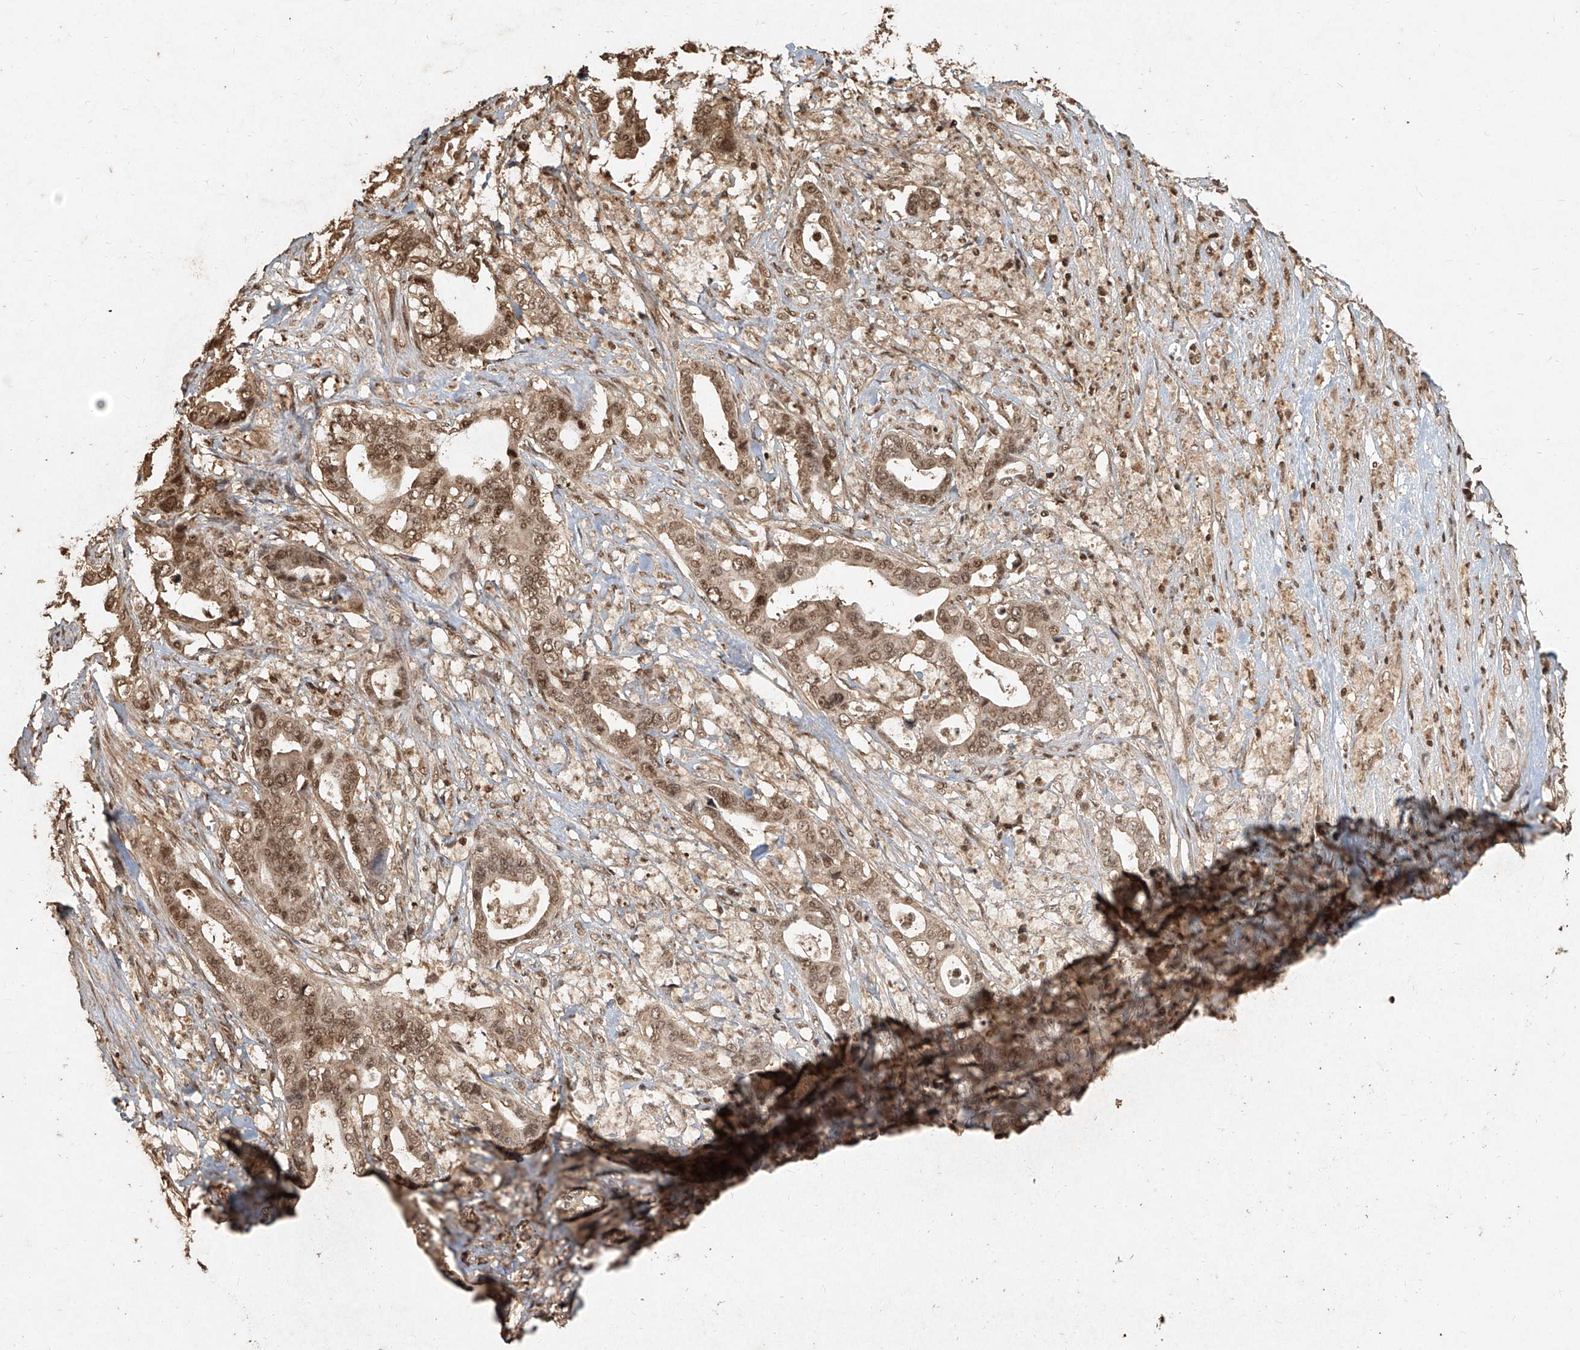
{"staining": {"intensity": "moderate", "quantity": ">75%", "location": "nuclear"}, "tissue": "liver cancer", "cell_type": "Tumor cells", "image_type": "cancer", "snomed": [{"axis": "morphology", "description": "Cholangiocarcinoma"}, {"axis": "topography", "description": "Liver"}], "caption": "Human liver cholangiocarcinoma stained with a brown dye exhibits moderate nuclear positive expression in about >75% of tumor cells.", "gene": "UBE2K", "patient": {"sex": "female", "age": 61}}